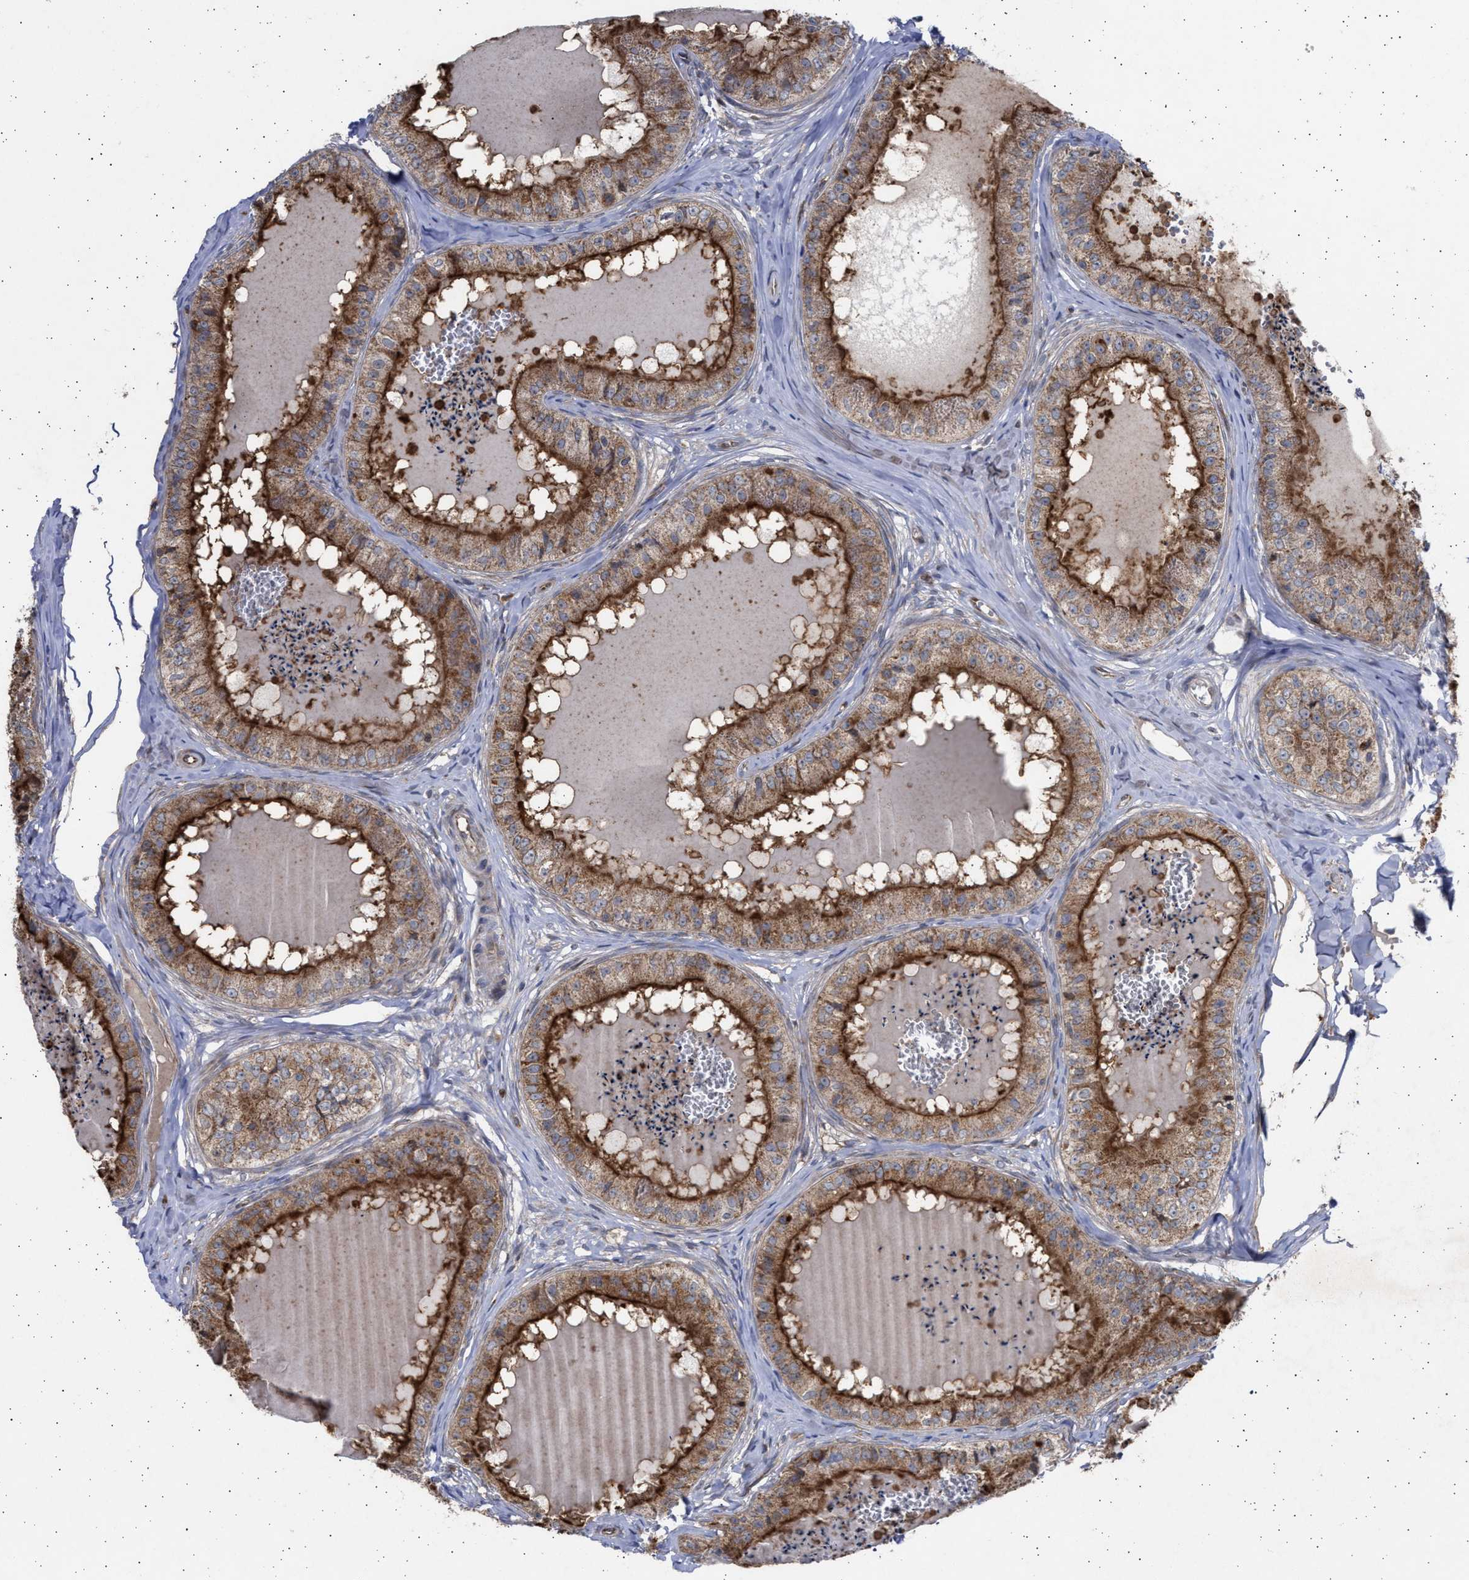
{"staining": {"intensity": "strong", "quantity": ">75%", "location": "cytoplasmic/membranous"}, "tissue": "epididymis", "cell_type": "Glandular cells", "image_type": "normal", "snomed": [{"axis": "morphology", "description": "Normal tissue, NOS"}, {"axis": "topography", "description": "Epididymis"}], "caption": "Protein expression analysis of unremarkable epididymis displays strong cytoplasmic/membranous expression in approximately >75% of glandular cells.", "gene": "TTC19", "patient": {"sex": "male", "age": 31}}